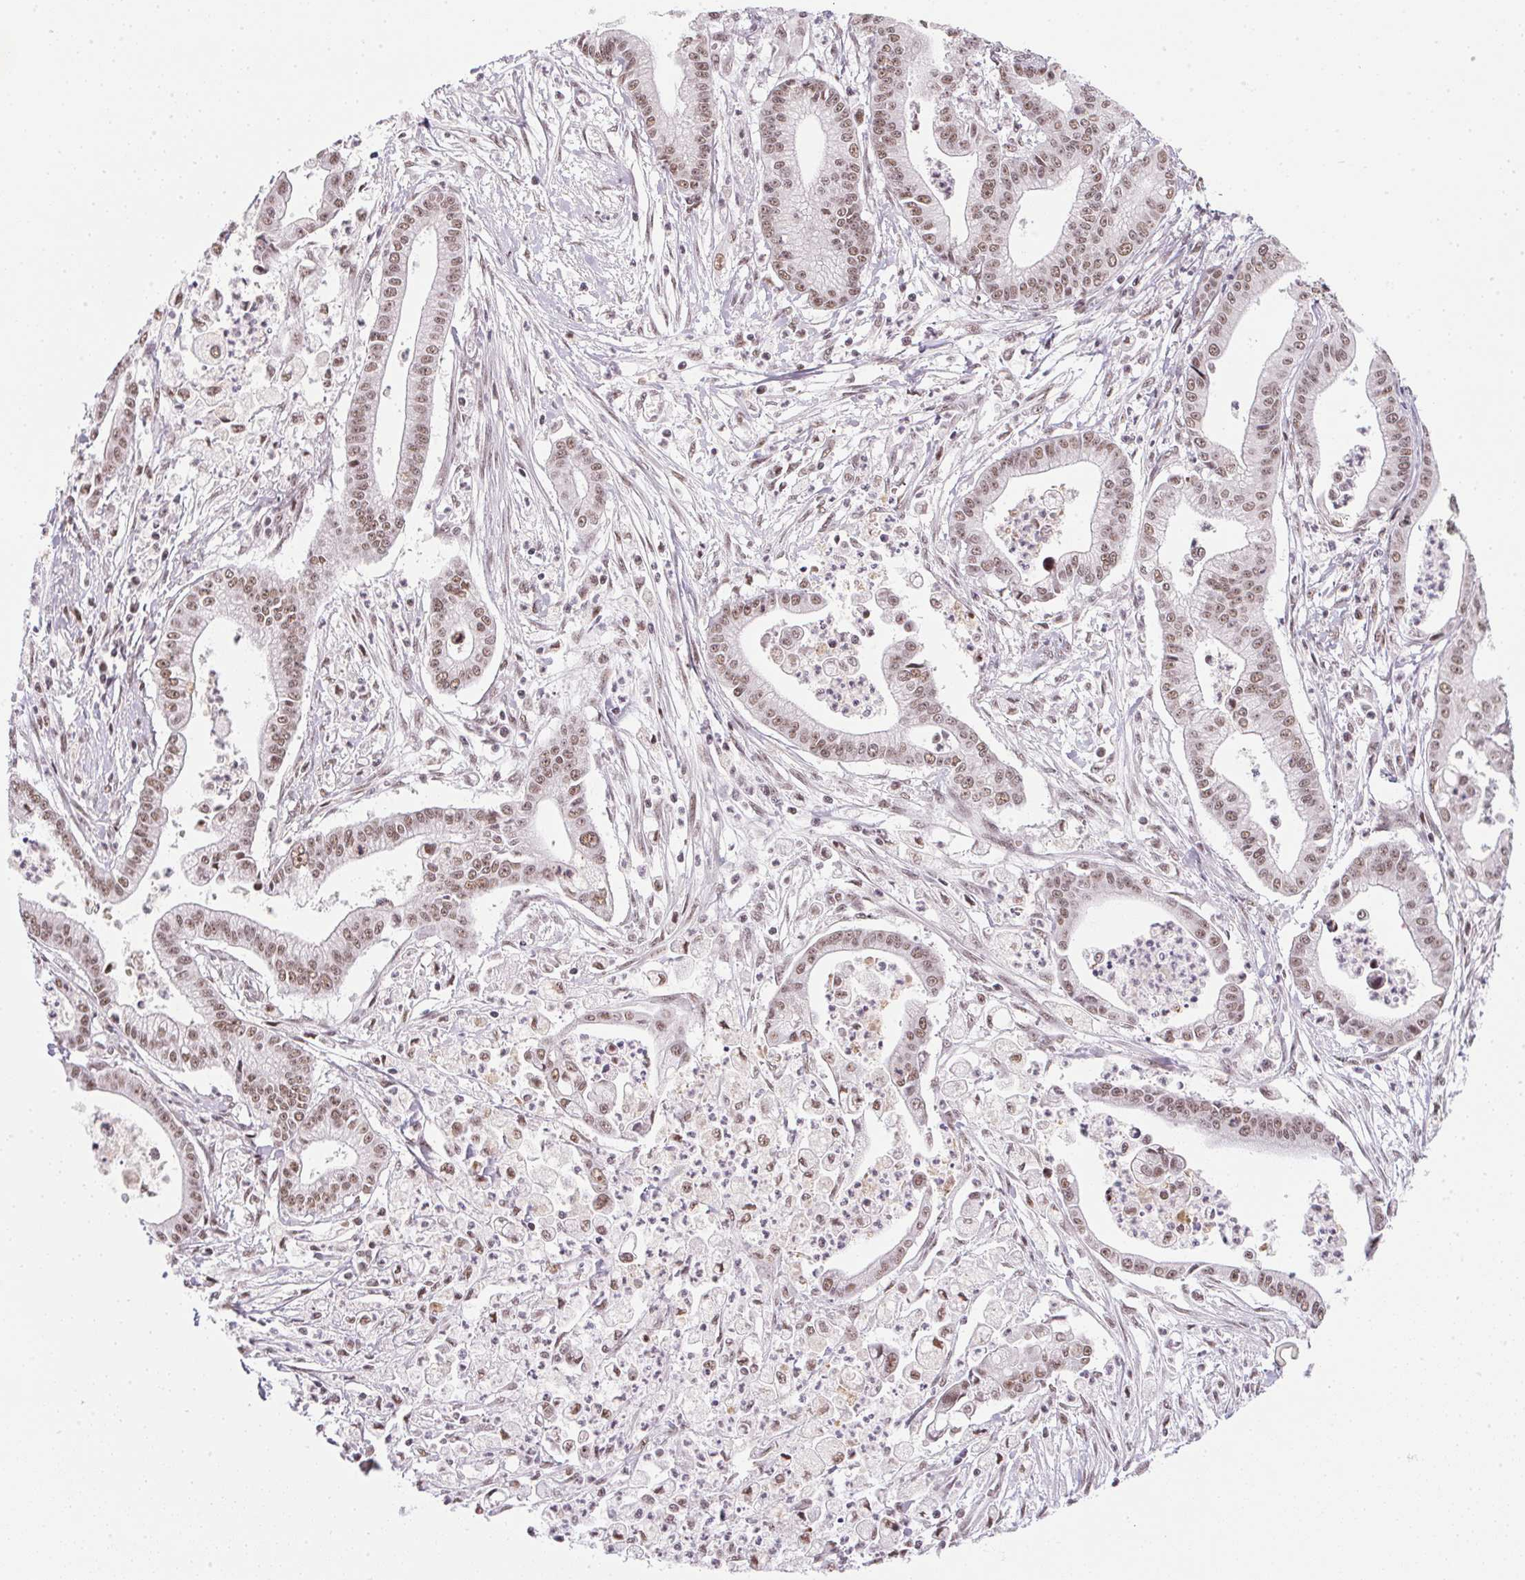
{"staining": {"intensity": "weak", "quantity": ">75%", "location": "nuclear"}, "tissue": "pancreatic cancer", "cell_type": "Tumor cells", "image_type": "cancer", "snomed": [{"axis": "morphology", "description": "Adenocarcinoma, NOS"}, {"axis": "topography", "description": "Pancreas"}], "caption": "IHC of pancreatic adenocarcinoma exhibits low levels of weak nuclear expression in approximately >75% of tumor cells. The staining was performed using DAB, with brown indicating positive protein expression. Nuclei are stained blue with hematoxylin.", "gene": "SRSF7", "patient": {"sex": "female", "age": 65}}